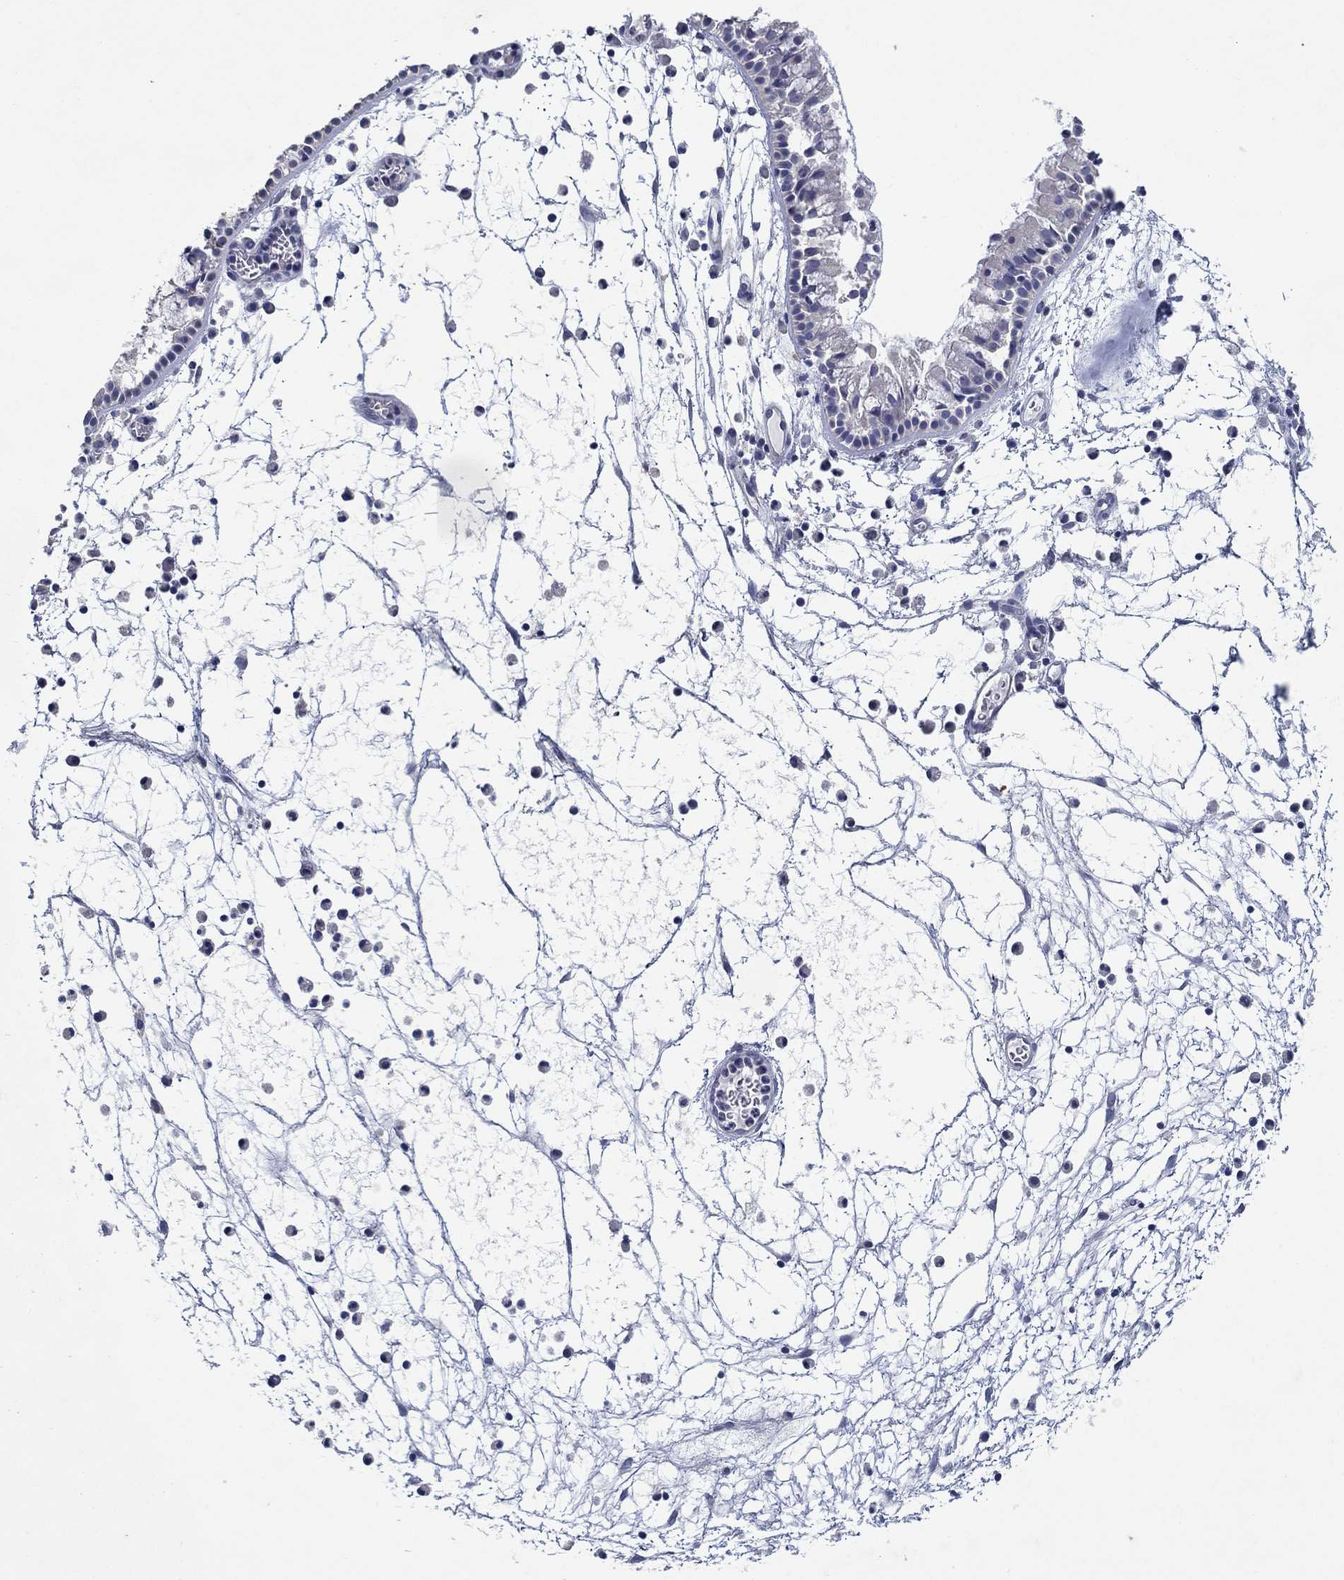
{"staining": {"intensity": "negative", "quantity": "none", "location": "none"}, "tissue": "nasopharynx", "cell_type": "Respiratory epithelial cells", "image_type": "normal", "snomed": [{"axis": "morphology", "description": "Normal tissue, NOS"}, {"axis": "topography", "description": "Nasopharynx"}], "caption": "An IHC micrograph of unremarkable nasopharynx is shown. There is no staining in respiratory epithelial cells of nasopharynx. Brightfield microscopy of immunohistochemistry (IHC) stained with DAB (brown) and hematoxylin (blue), captured at high magnification.", "gene": "HDC", "patient": {"sex": "female", "age": 73}}